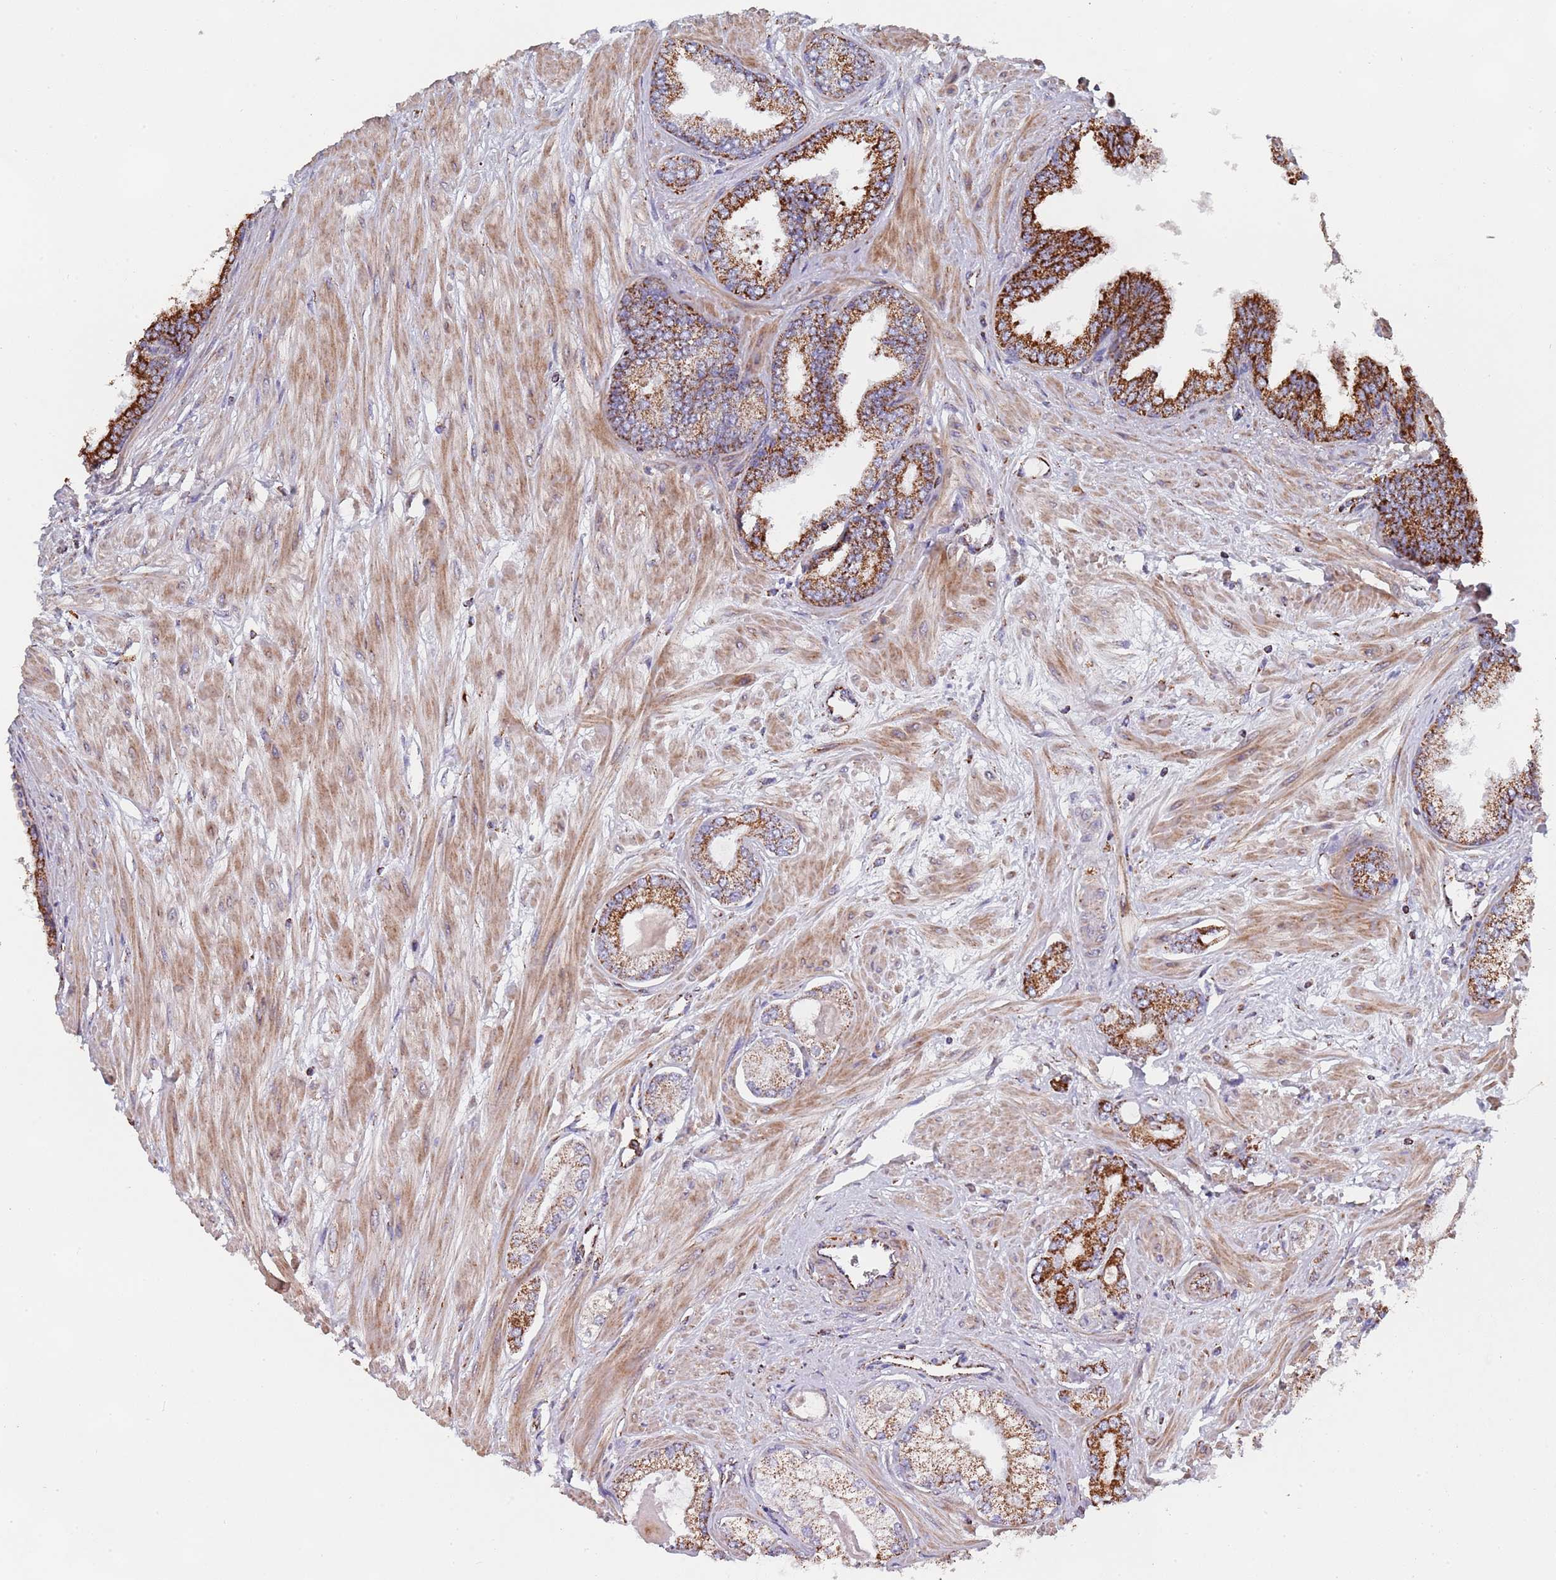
{"staining": {"intensity": "strong", "quantity": ">75%", "location": "cytoplasmic/membranous"}, "tissue": "prostate cancer", "cell_type": "Tumor cells", "image_type": "cancer", "snomed": [{"axis": "morphology", "description": "Adenocarcinoma, Low grade"}, {"axis": "topography", "description": "Prostate"}], "caption": "Immunohistochemical staining of prostate cancer (low-grade adenocarcinoma) exhibits high levels of strong cytoplasmic/membranous protein positivity in about >75% of tumor cells.", "gene": "PGP", "patient": {"sex": "male", "age": 64}}